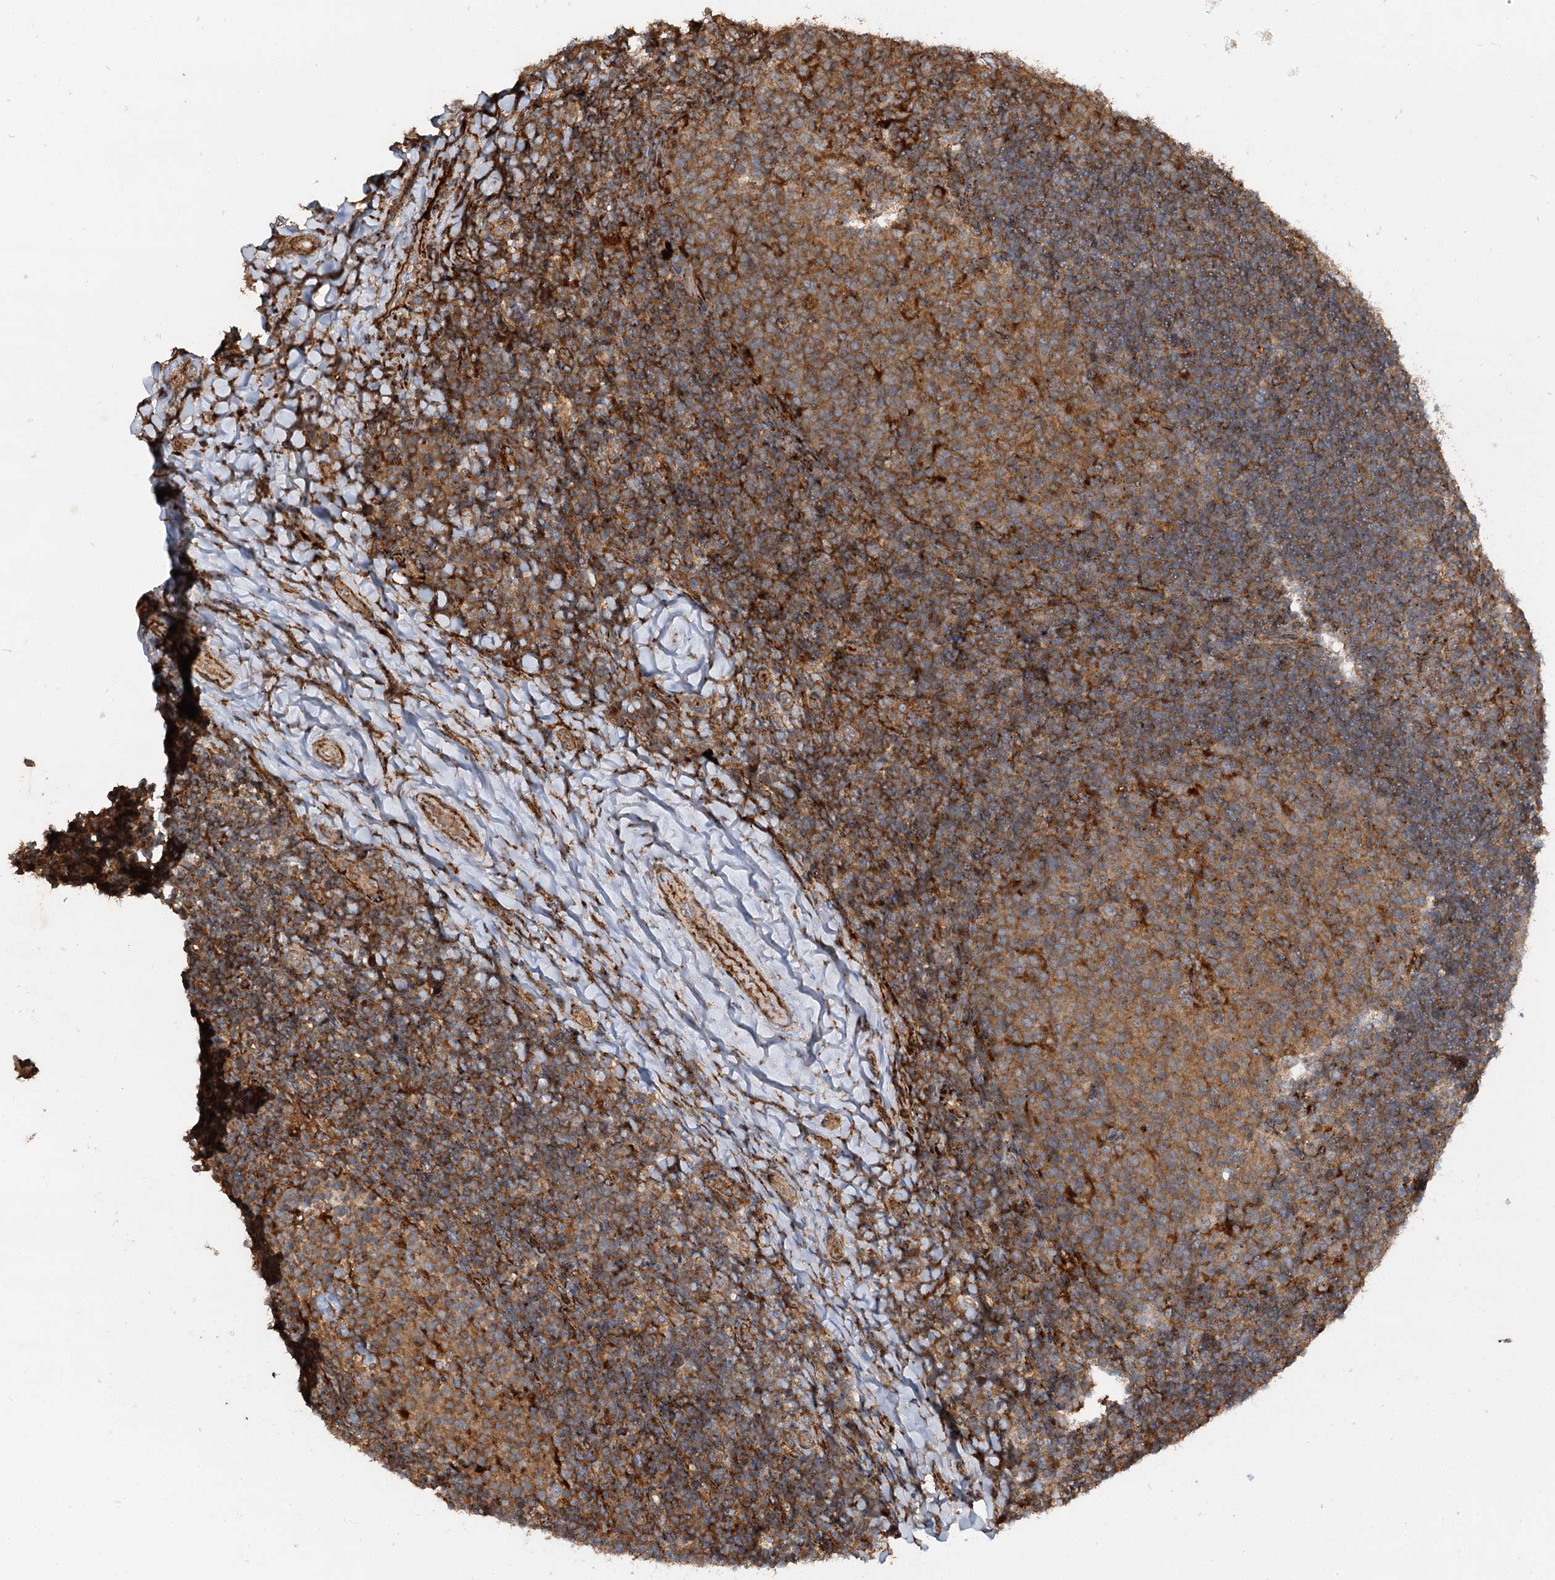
{"staining": {"intensity": "strong", "quantity": ">75%", "location": "cytoplasmic/membranous"}, "tissue": "tonsil", "cell_type": "Germinal center cells", "image_type": "normal", "snomed": [{"axis": "morphology", "description": "Normal tissue, NOS"}, {"axis": "topography", "description": "Tonsil"}], "caption": "Tonsil was stained to show a protein in brown. There is high levels of strong cytoplasmic/membranous positivity in about >75% of germinal center cells. (DAB (3,3'-diaminobenzidine) = brown stain, brightfield microscopy at high magnification).", "gene": "WDR73", "patient": {"sex": "female", "age": 10}}